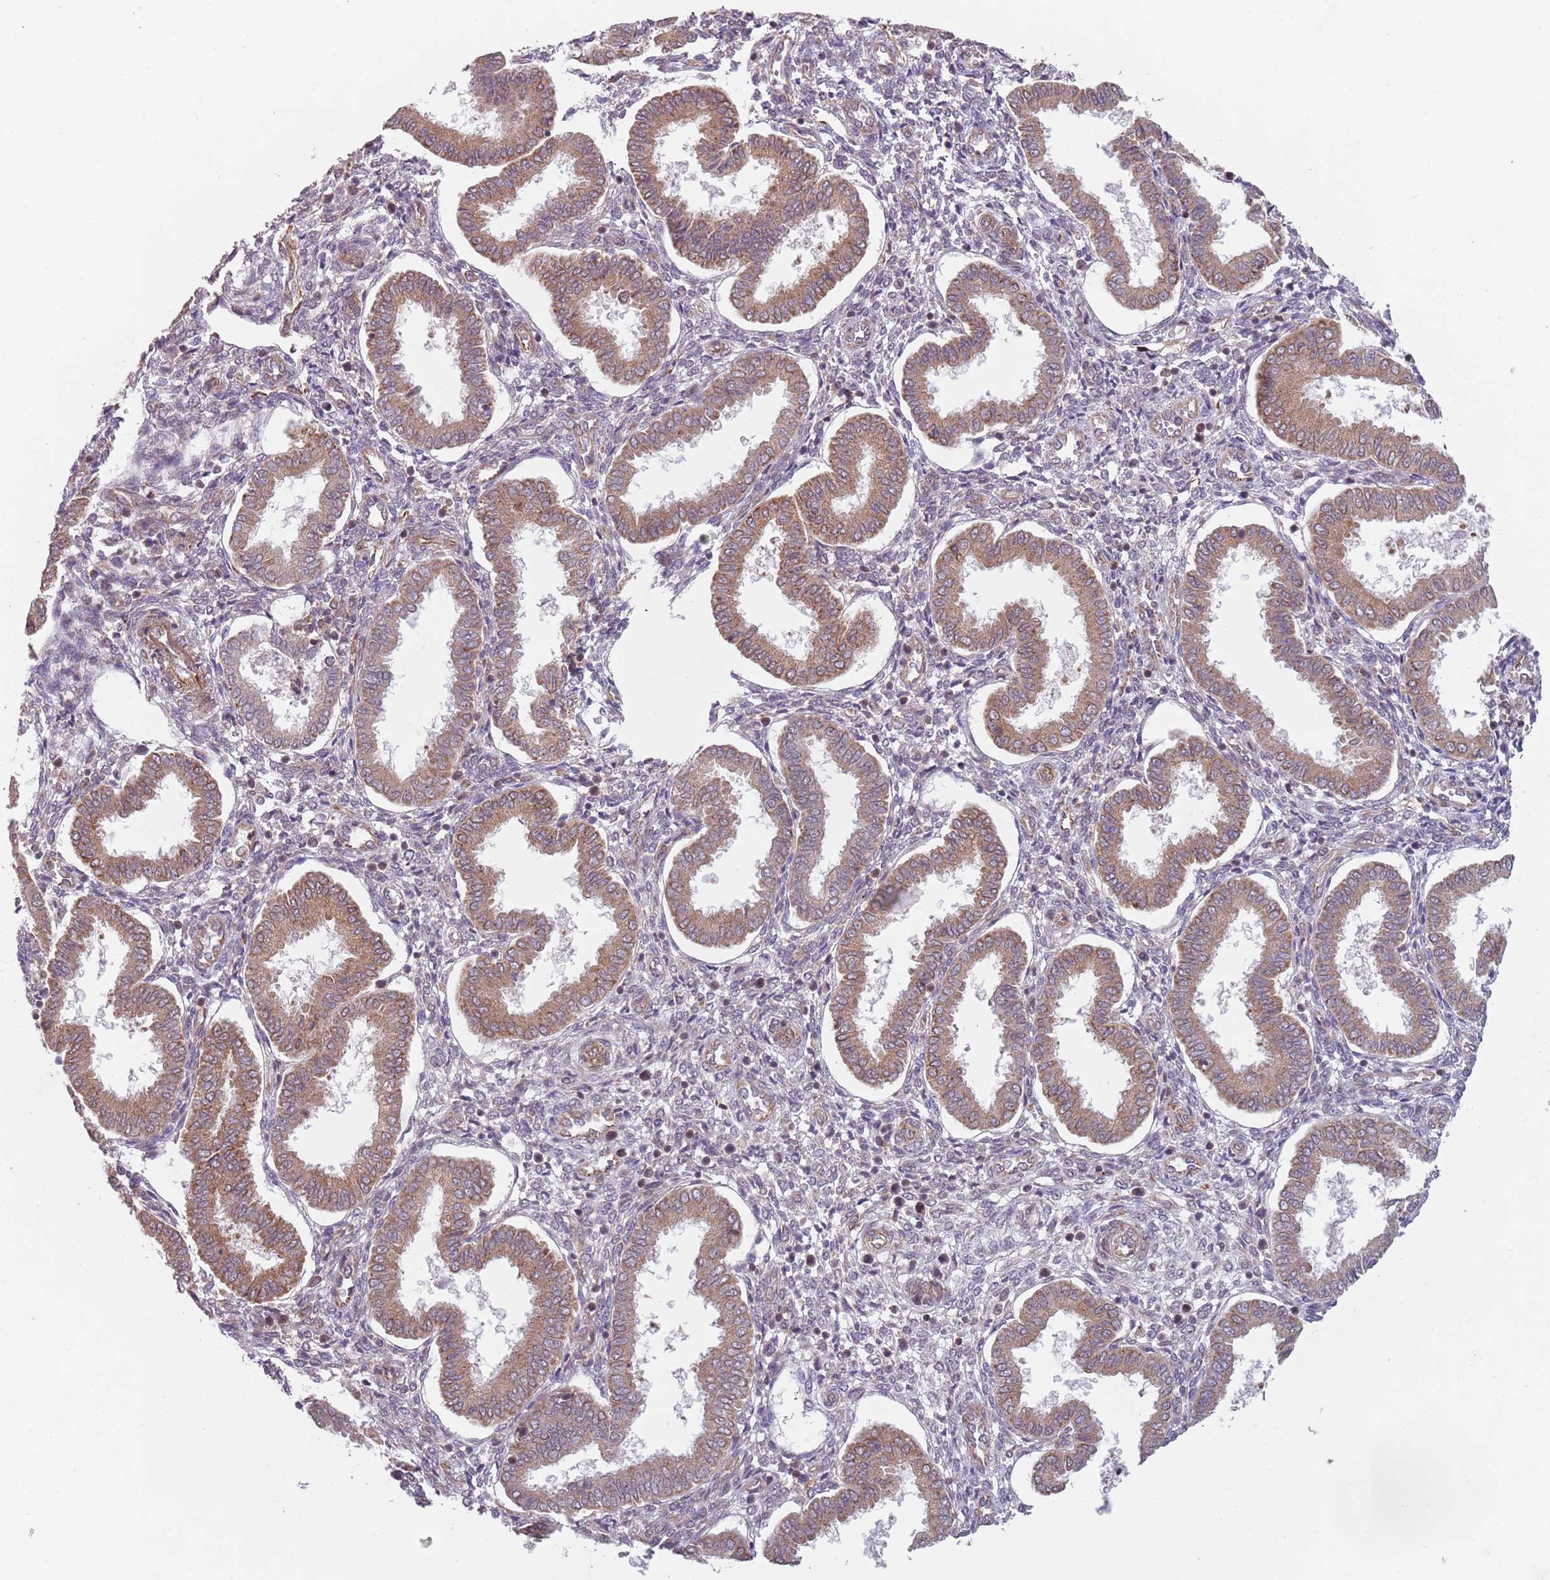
{"staining": {"intensity": "weak", "quantity": "<25%", "location": "cytoplasmic/membranous"}, "tissue": "endometrium", "cell_type": "Cells in endometrial stroma", "image_type": "normal", "snomed": [{"axis": "morphology", "description": "Normal tissue, NOS"}, {"axis": "topography", "description": "Endometrium"}], "caption": "The histopathology image shows no significant expression in cells in endometrial stroma of endometrium. (DAB immunohistochemistry, high magnification).", "gene": "CHD9", "patient": {"sex": "female", "age": 24}}